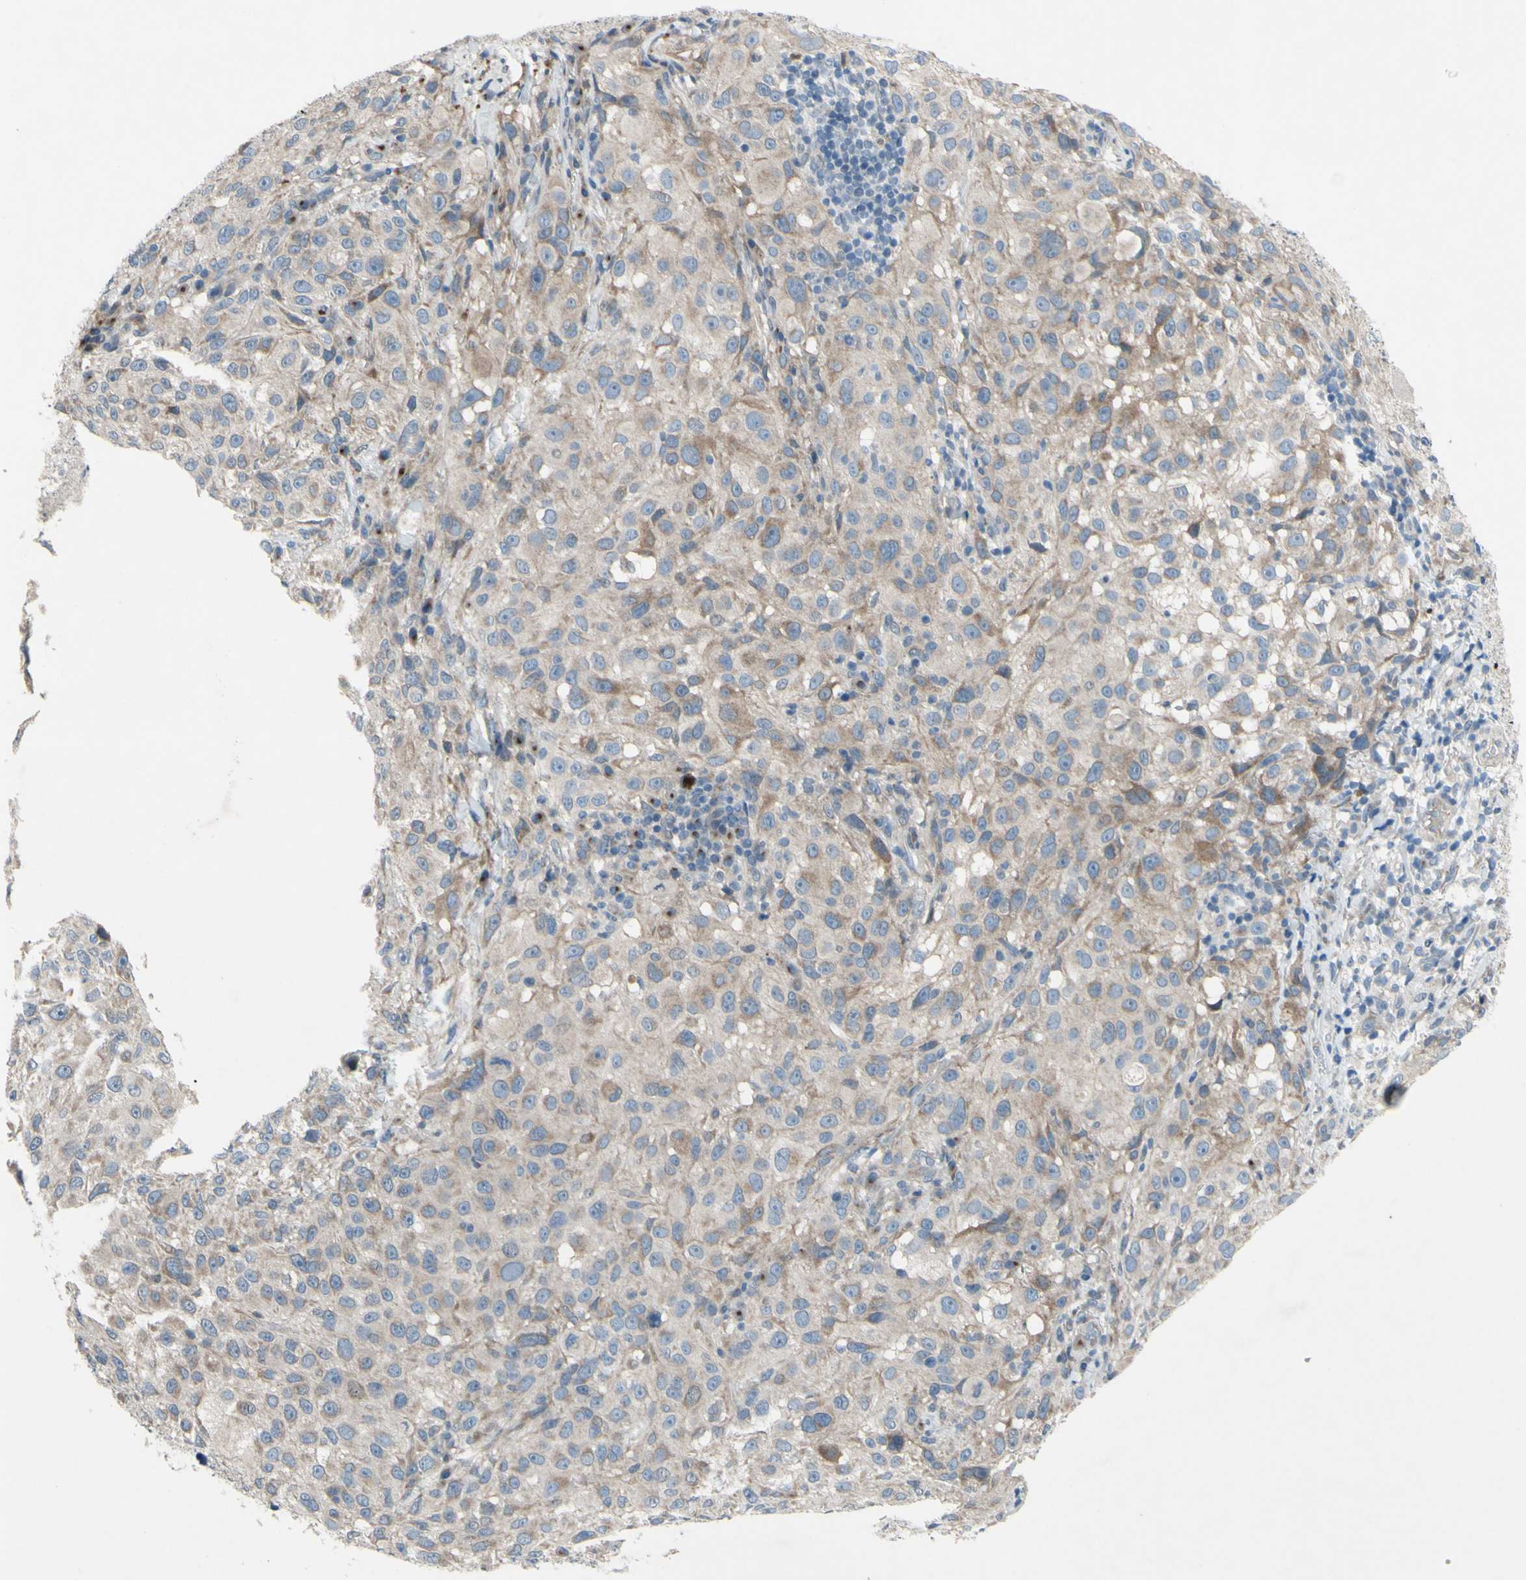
{"staining": {"intensity": "weak", "quantity": ">75%", "location": "cytoplasmic/membranous"}, "tissue": "melanoma", "cell_type": "Tumor cells", "image_type": "cancer", "snomed": [{"axis": "morphology", "description": "Necrosis, NOS"}, {"axis": "morphology", "description": "Malignant melanoma, NOS"}, {"axis": "topography", "description": "Skin"}], "caption": "Immunohistochemical staining of human malignant melanoma exhibits weak cytoplasmic/membranous protein positivity in approximately >75% of tumor cells. The staining was performed using DAB to visualize the protein expression in brown, while the nuclei were stained in blue with hematoxylin (Magnification: 20x).", "gene": "GRAMD2B", "patient": {"sex": "female", "age": 87}}